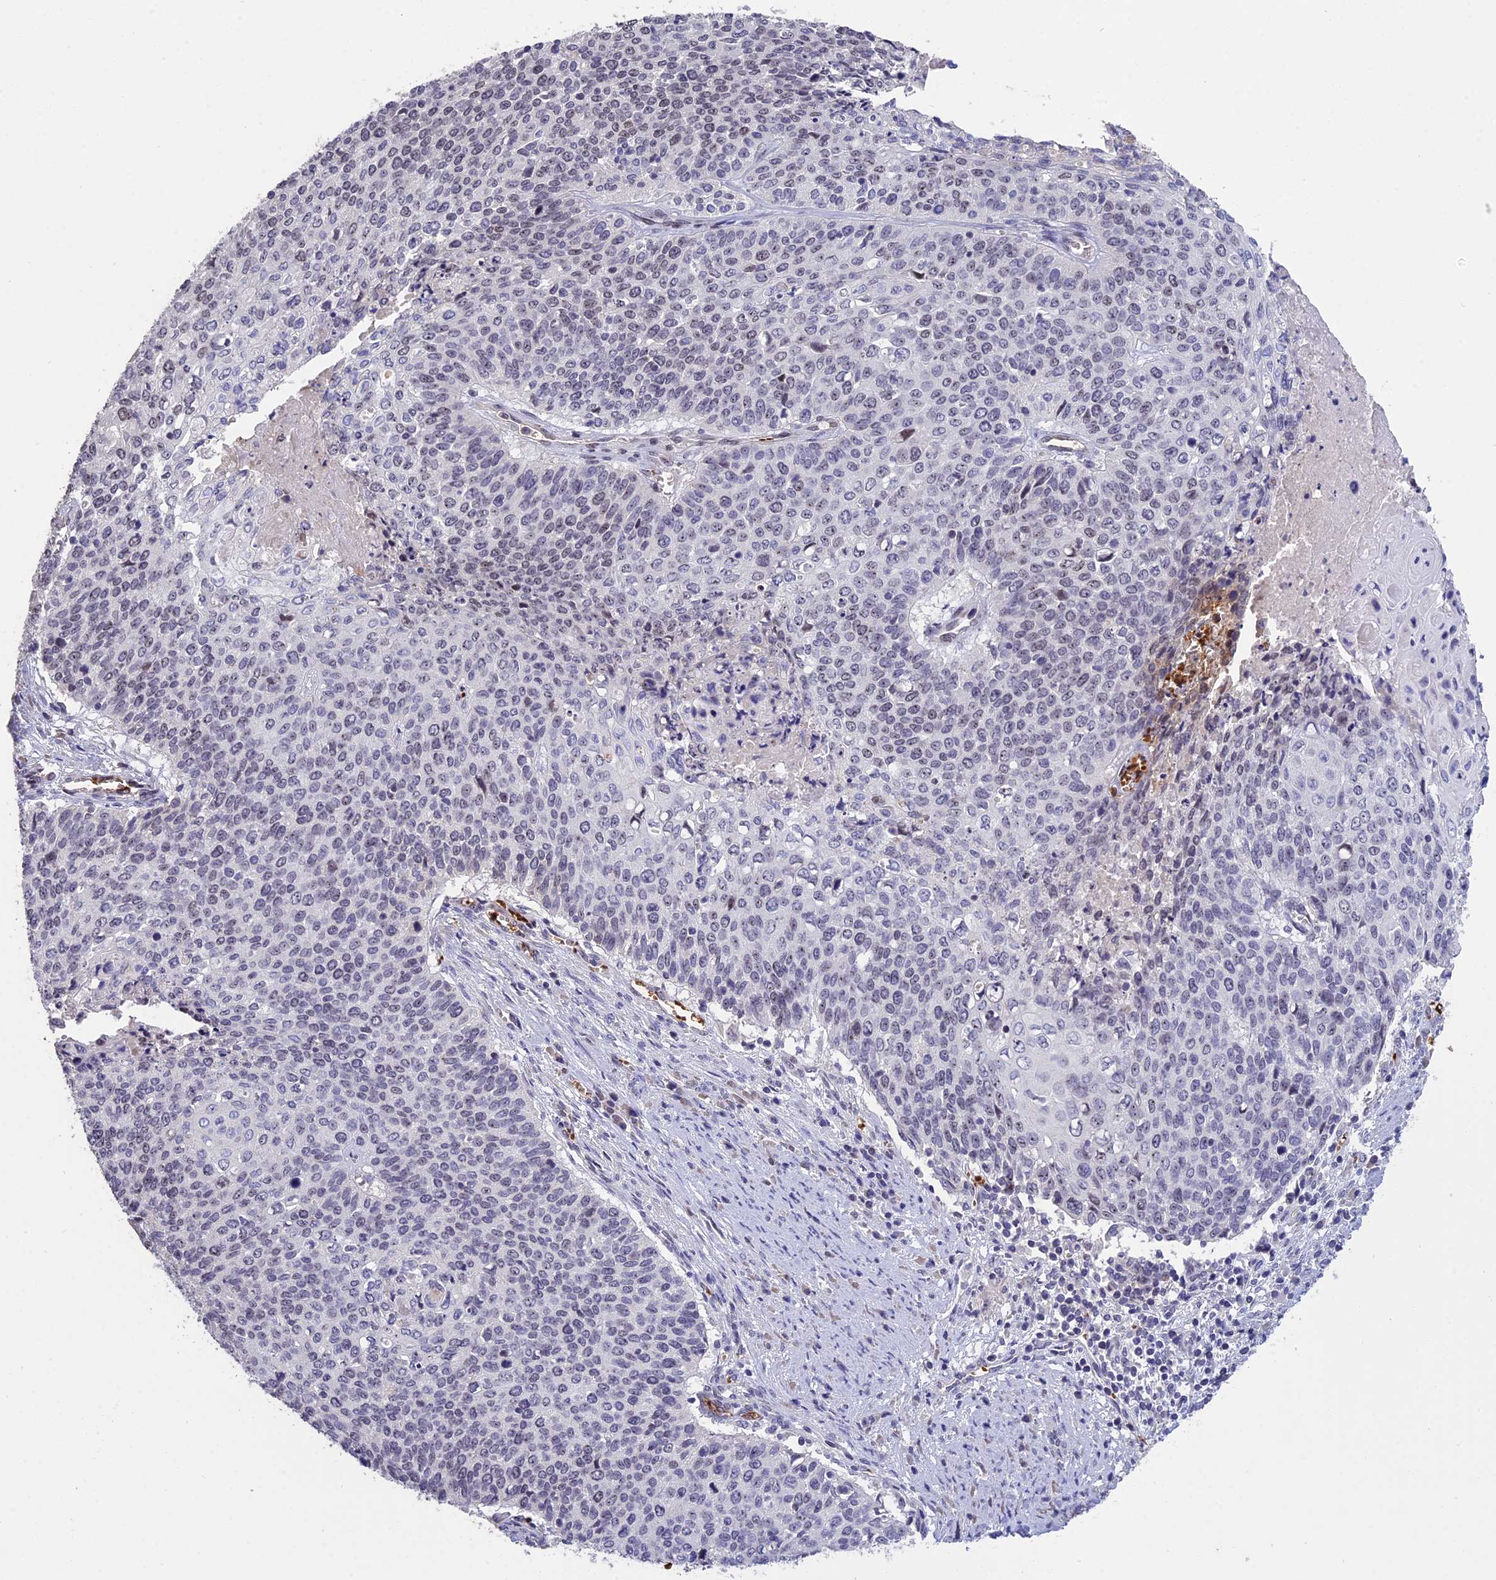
{"staining": {"intensity": "negative", "quantity": "none", "location": "none"}, "tissue": "cervical cancer", "cell_type": "Tumor cells", "image_type": "cancer", "snomed": [{"axis": "morphology", "description": "Squamous cell carcinoma, NOS"}, {"axis": "topography", "description": "Cervix"}], "caption": "A high-resolution image shows immunohistochemistry (IHC) staining of cervical squamous cell carcinoma, which reveals no significant expression in tumor cells.", "gene": "KNOP1", "patient": {"sex": "female", "age": 39}}